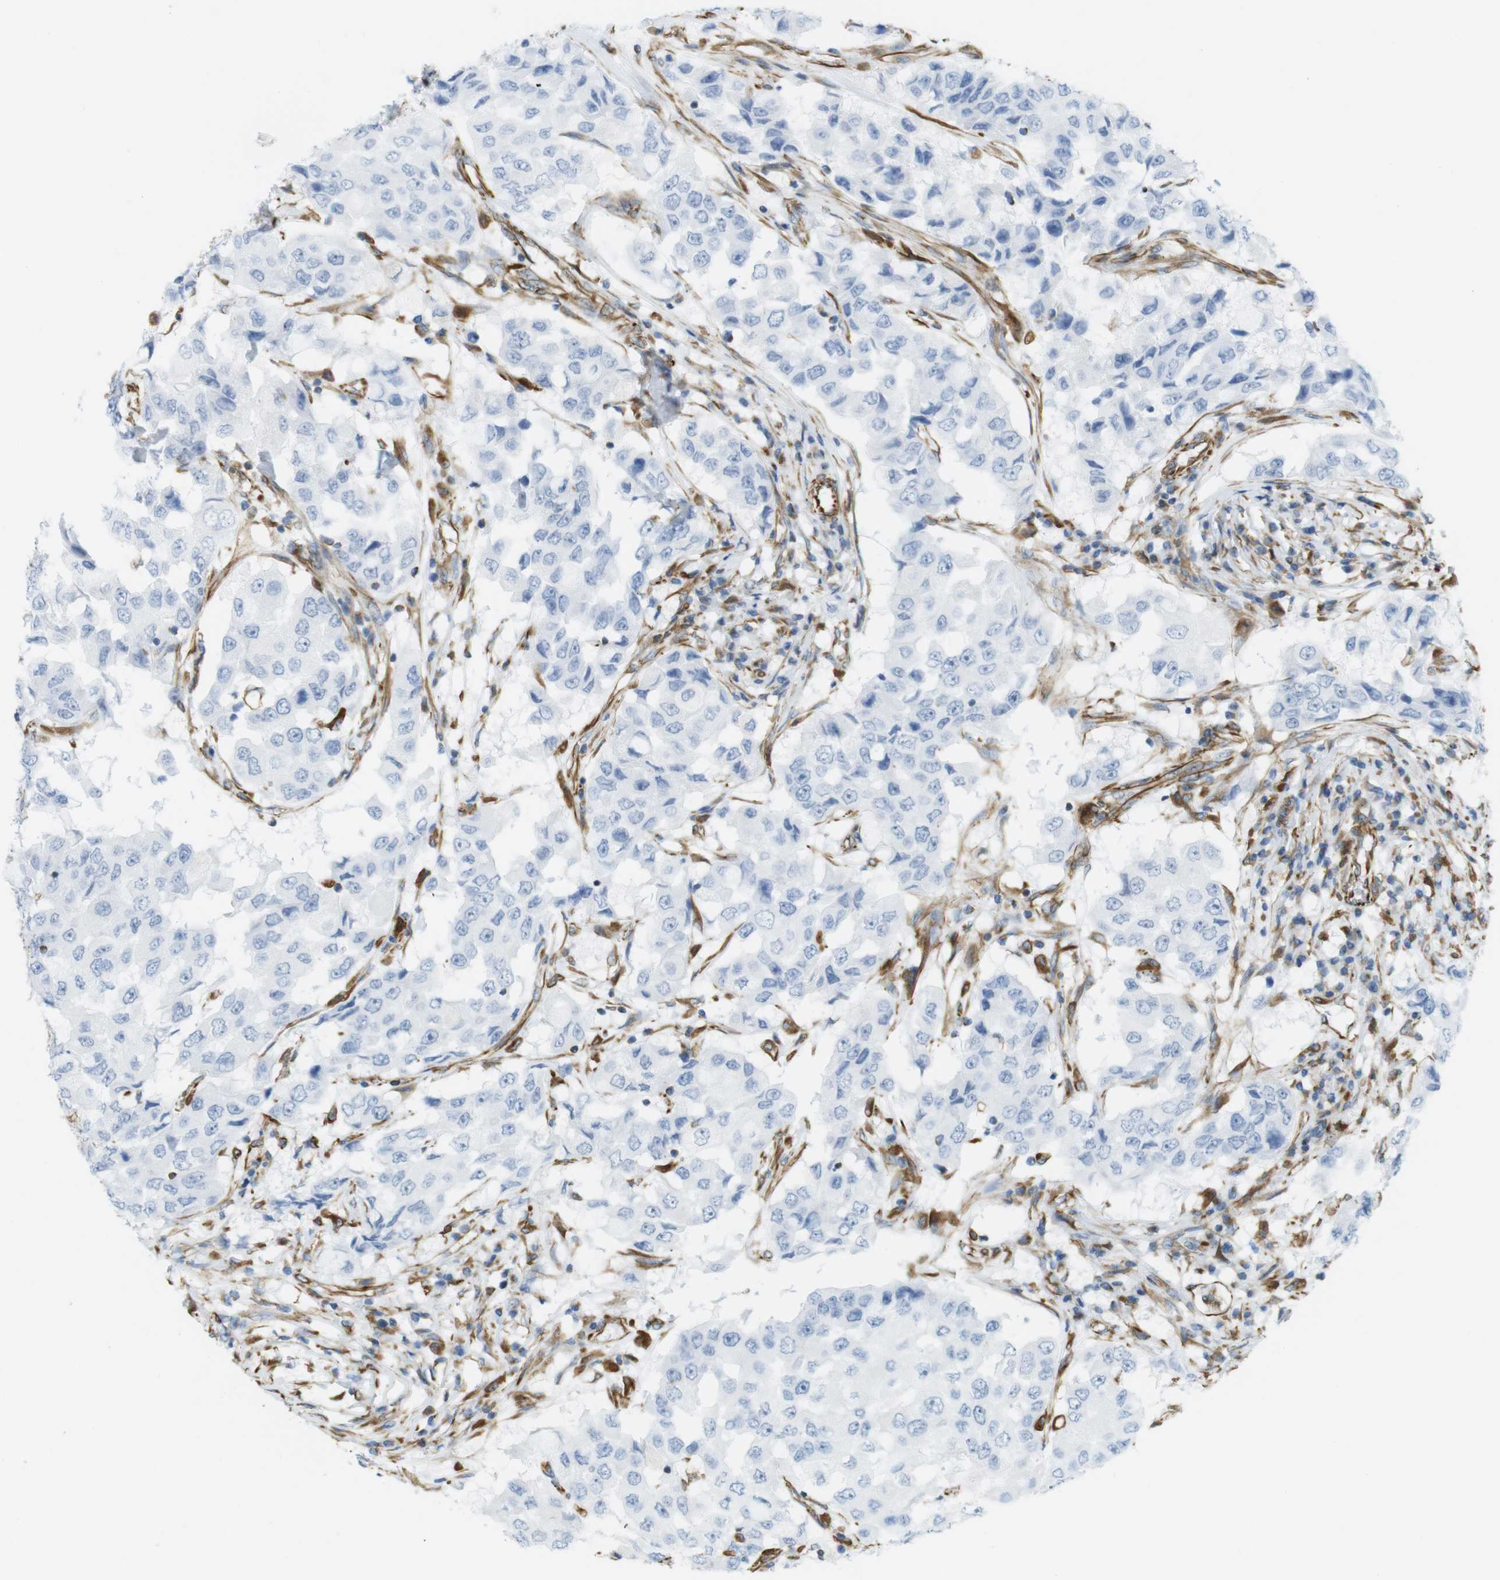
{"staining": {"intensity": "negative", "quantity": "none", "location": "none"}, "tissue": "breast cancer", "cell_type": "Tumor cells", "image_type": "cancer", "snomed": [{"axis": "morphology", "description": "Duct carcinoma"}, {"axis": "topography", "description": "Breast"}], "caption": "Immunohistochemistry image of neoplastic tissue: breast invasive ductal carcinoma stained with DAB (3,3'-diaminobenzidine) demonstrates no significant protein expression in tumor cells.", "gene": "MS4A10", "patient": {"sex": "female", "age": 27}}